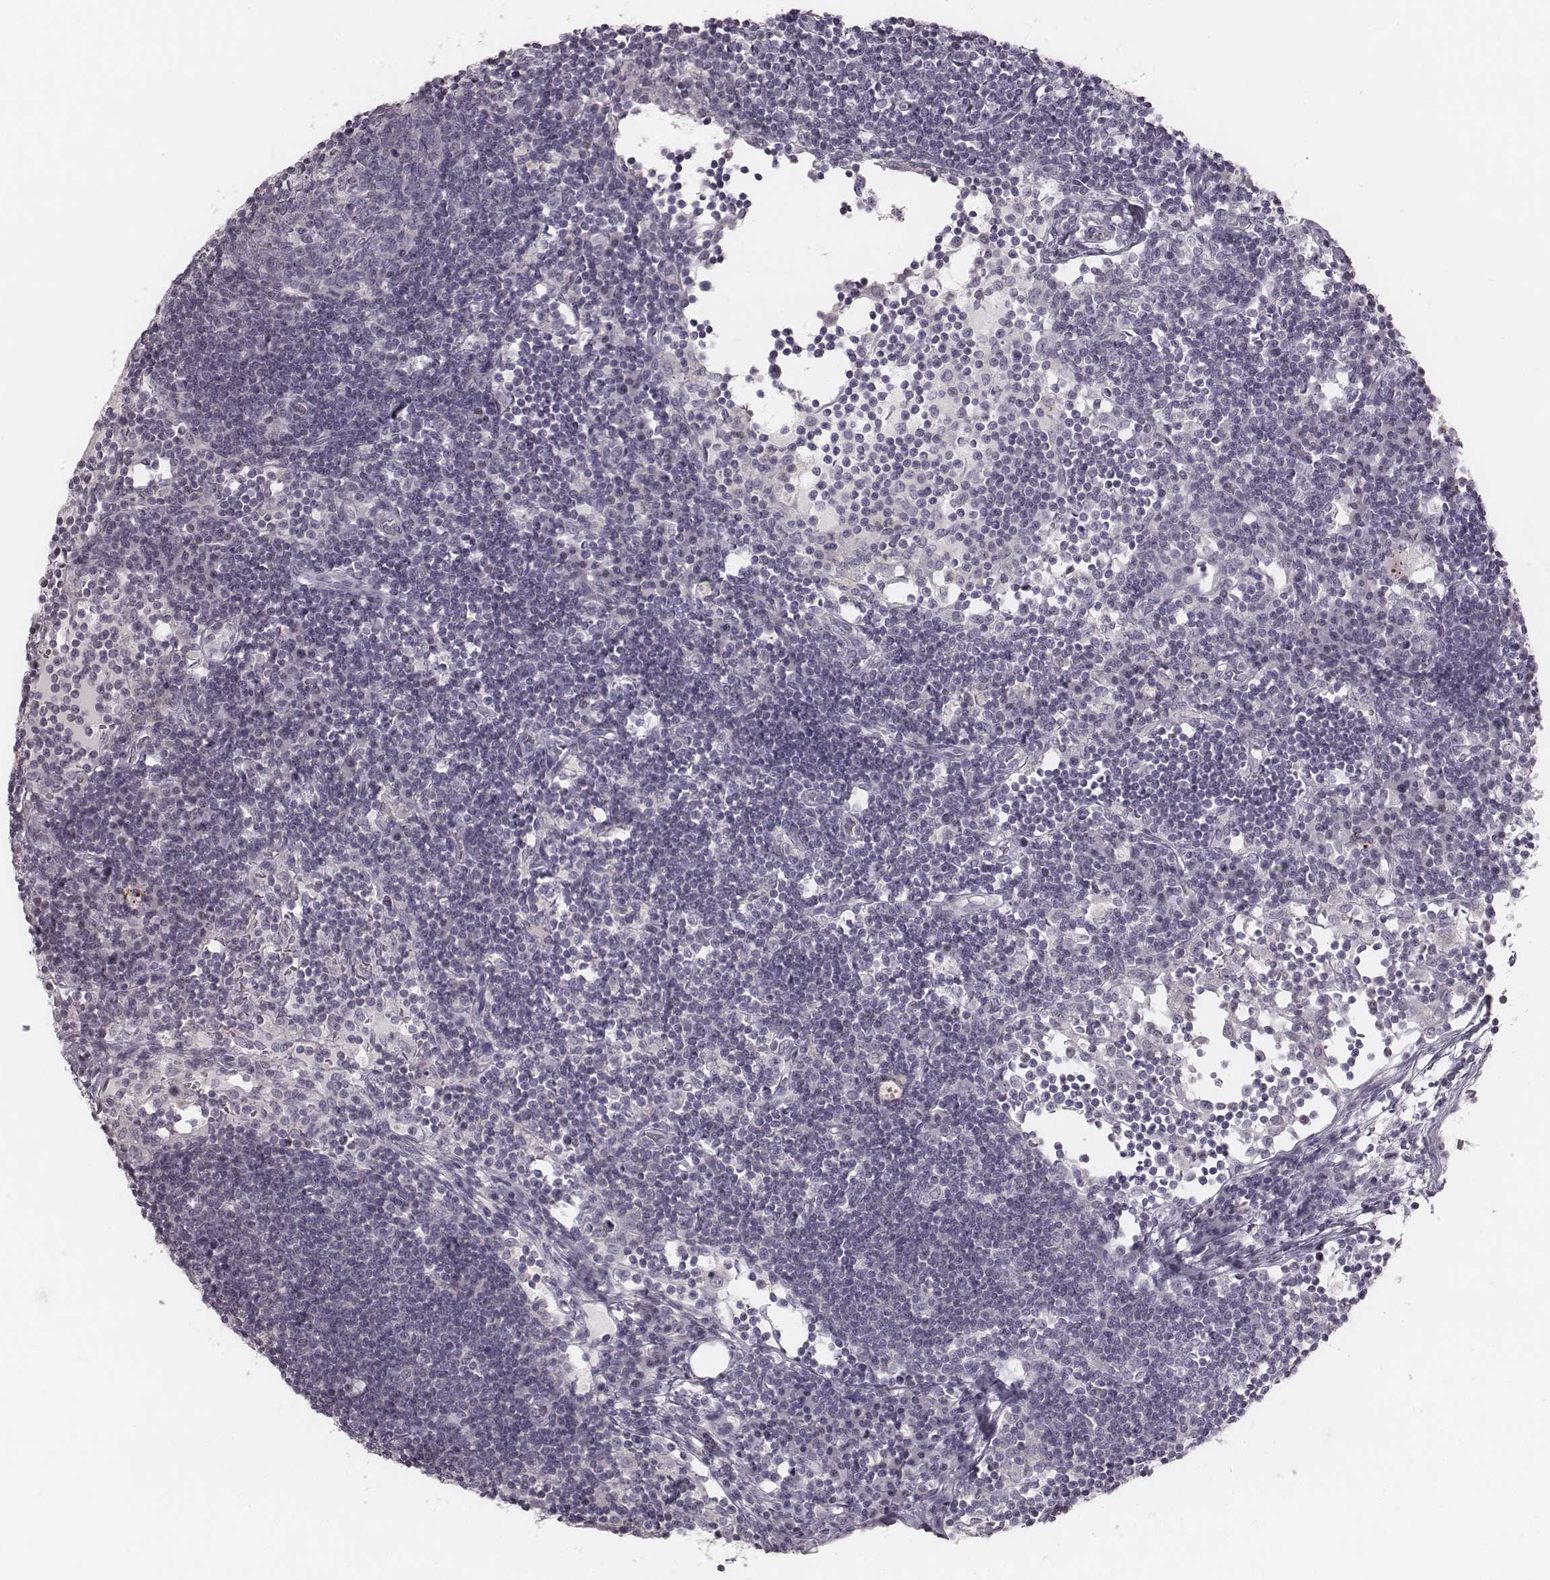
{"staining": {"intensity": "weak", "quantity": ">75%", "location": "cytoplasmic/membranous"}, "tissue": "lymph node", "cell_type": "Germinal center cells", "image_type": "normal", "snomed": [{"axis": "morphology", "description": "Normal tissue, NOS"}, {"axis": "topography", "description": "Lymph node"}], "caption": "The micrograph exhibits staining of benign lymph node, revealing weak cytoplasmic/membranous protein positivity (brown color) within germinal center cells. (brown staining indicates protein expression, while blue staining denotes nuclei).", "gene": "ENSG00000285837", "patient": {"sex": "female", "age": 72}}